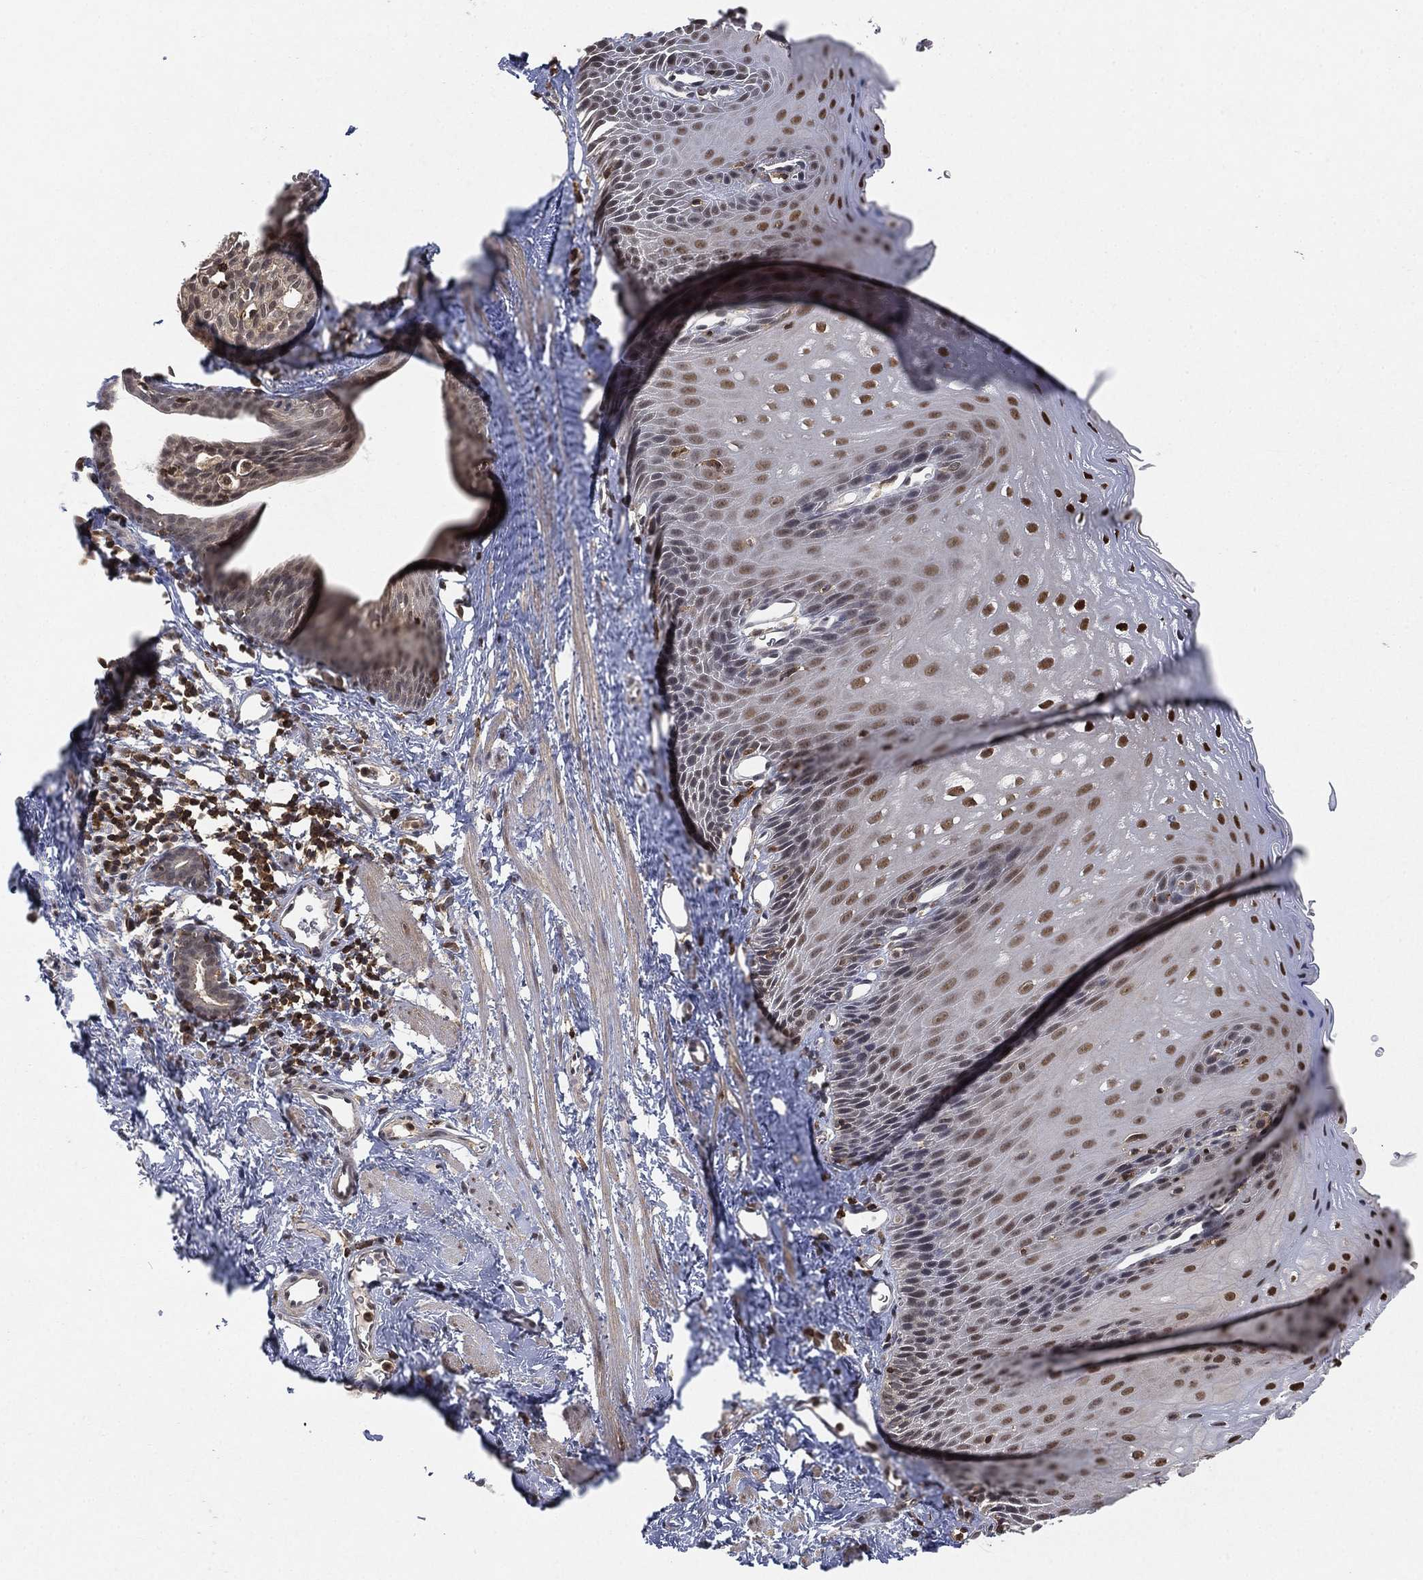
{"staining": {"intensity": "strong", "quantity": "25%-75%", "location": "nuclear"}, "tissue": "esophagus", "cell_type": "Squamous epithelial cells", "image_type": "normal", "snomed": [{"axis": "morphology", "description": "Normal tissue, NOS"}, {"axis": "topography", "description": "Esophagus"}], "caption": "Esophagus stained for a protein displays strong nuclear positivity in squamous epithelial cells. (DAB IHC with brightfield microscopy, high magnification).", "gene": "WDR26", "patient": {"sex": "male", "age": 64}}